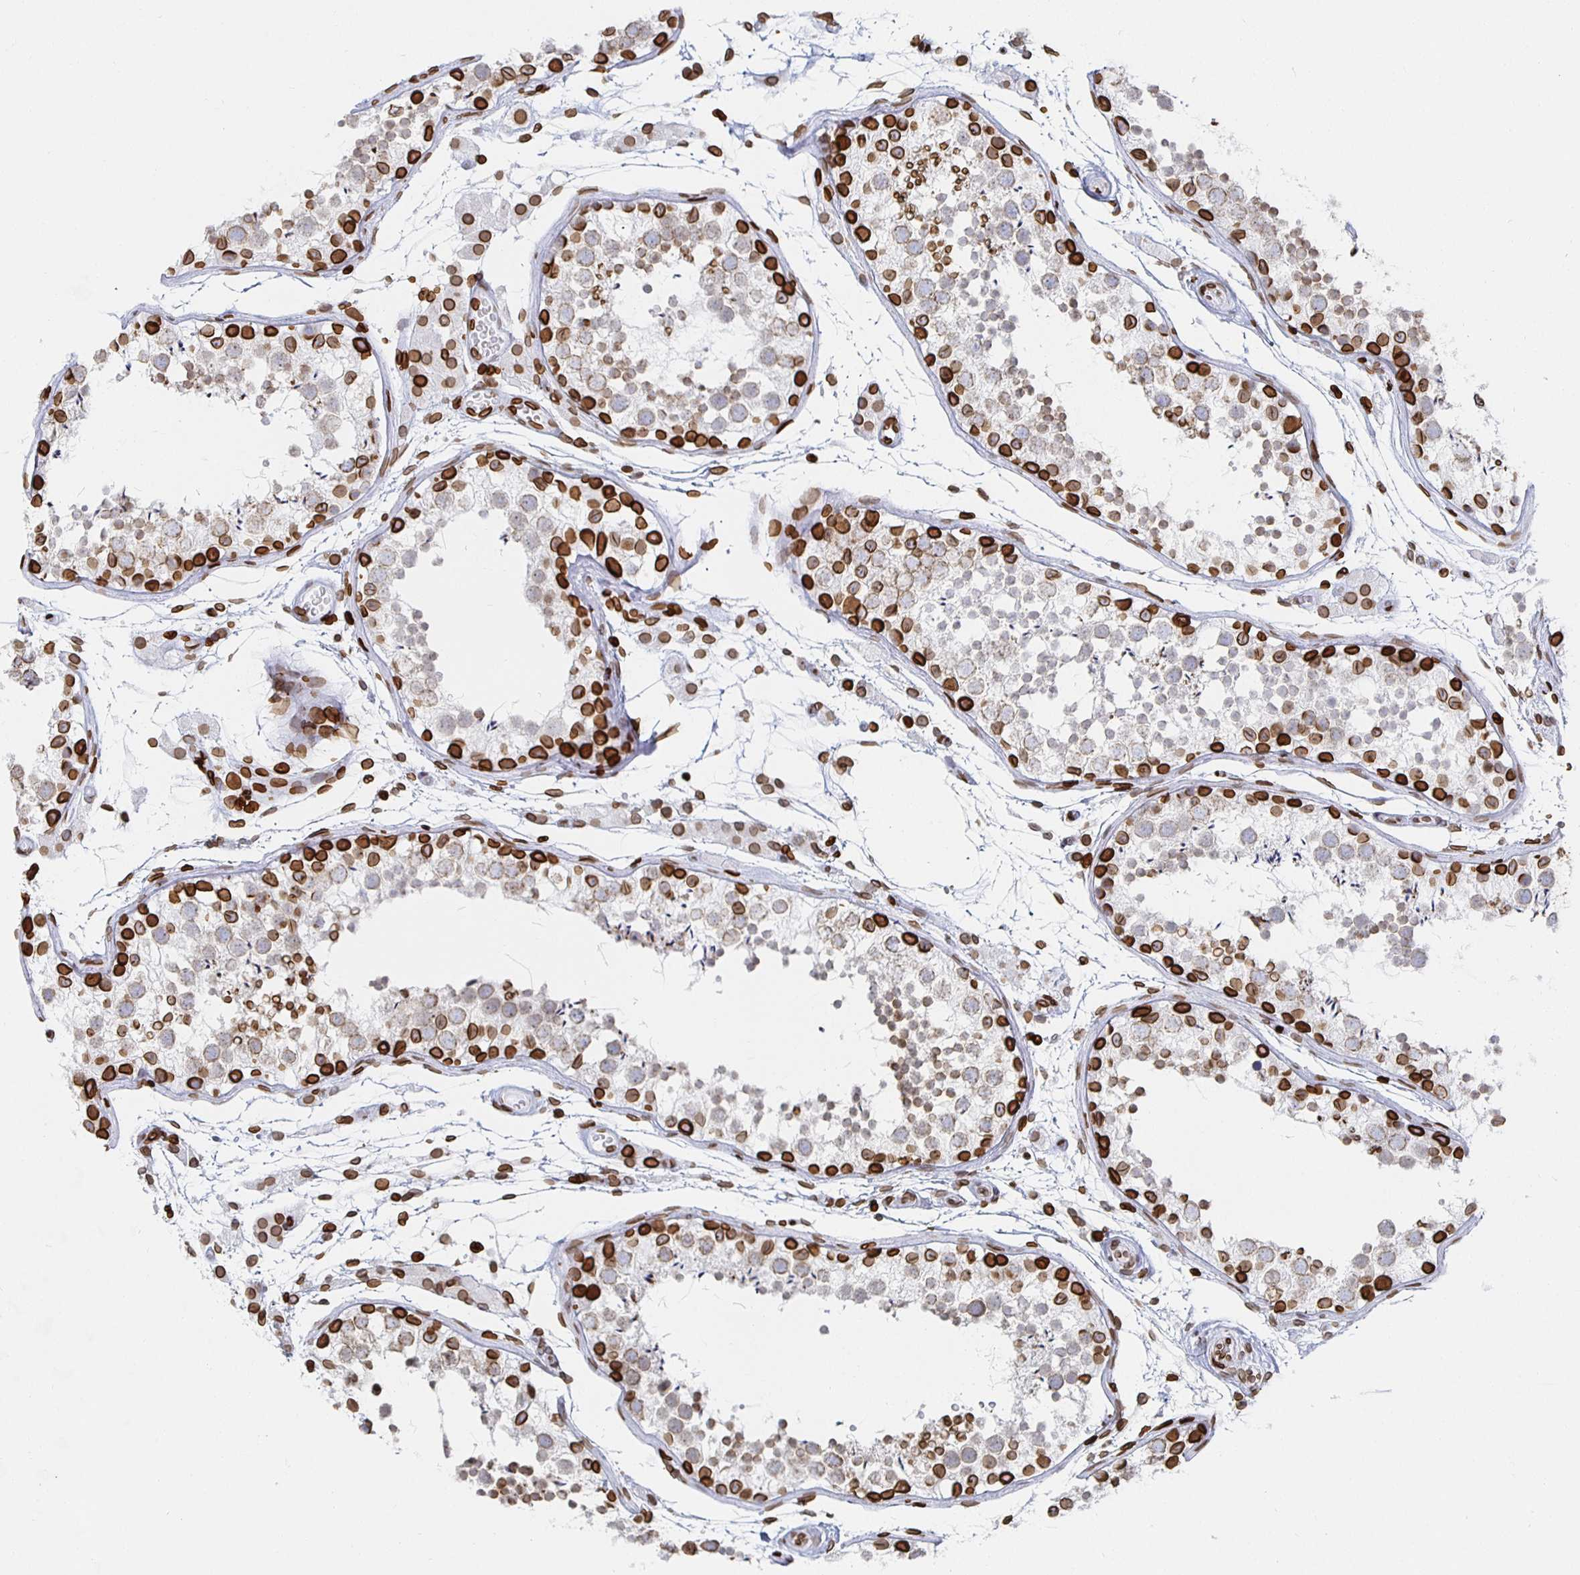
{"staining": {"intensity": "strong", "quantity": "25%-75%", "location": "cytoplasmic/membranous,nuclear"}, "tissue": "testis", "cell_type": "Cells in seminiferous ducts", "image_type": "normal", "snomed": [{"axis": "morphology", "description": "Normal tissue, NOS"}, {"axis": "morphology", "description": "Seminoma, NOS"}, {"axis": "topography", "description": "Testis"}], "caption": "Cells in seminiferous ducts exhibit high levels of strong cytoplasmic/membranous,nuclear expression in about 25%-75% of cells in unremarkable human testis.", "gene": "LMNB1", "patient": {"sex": "male", "age": 29}}